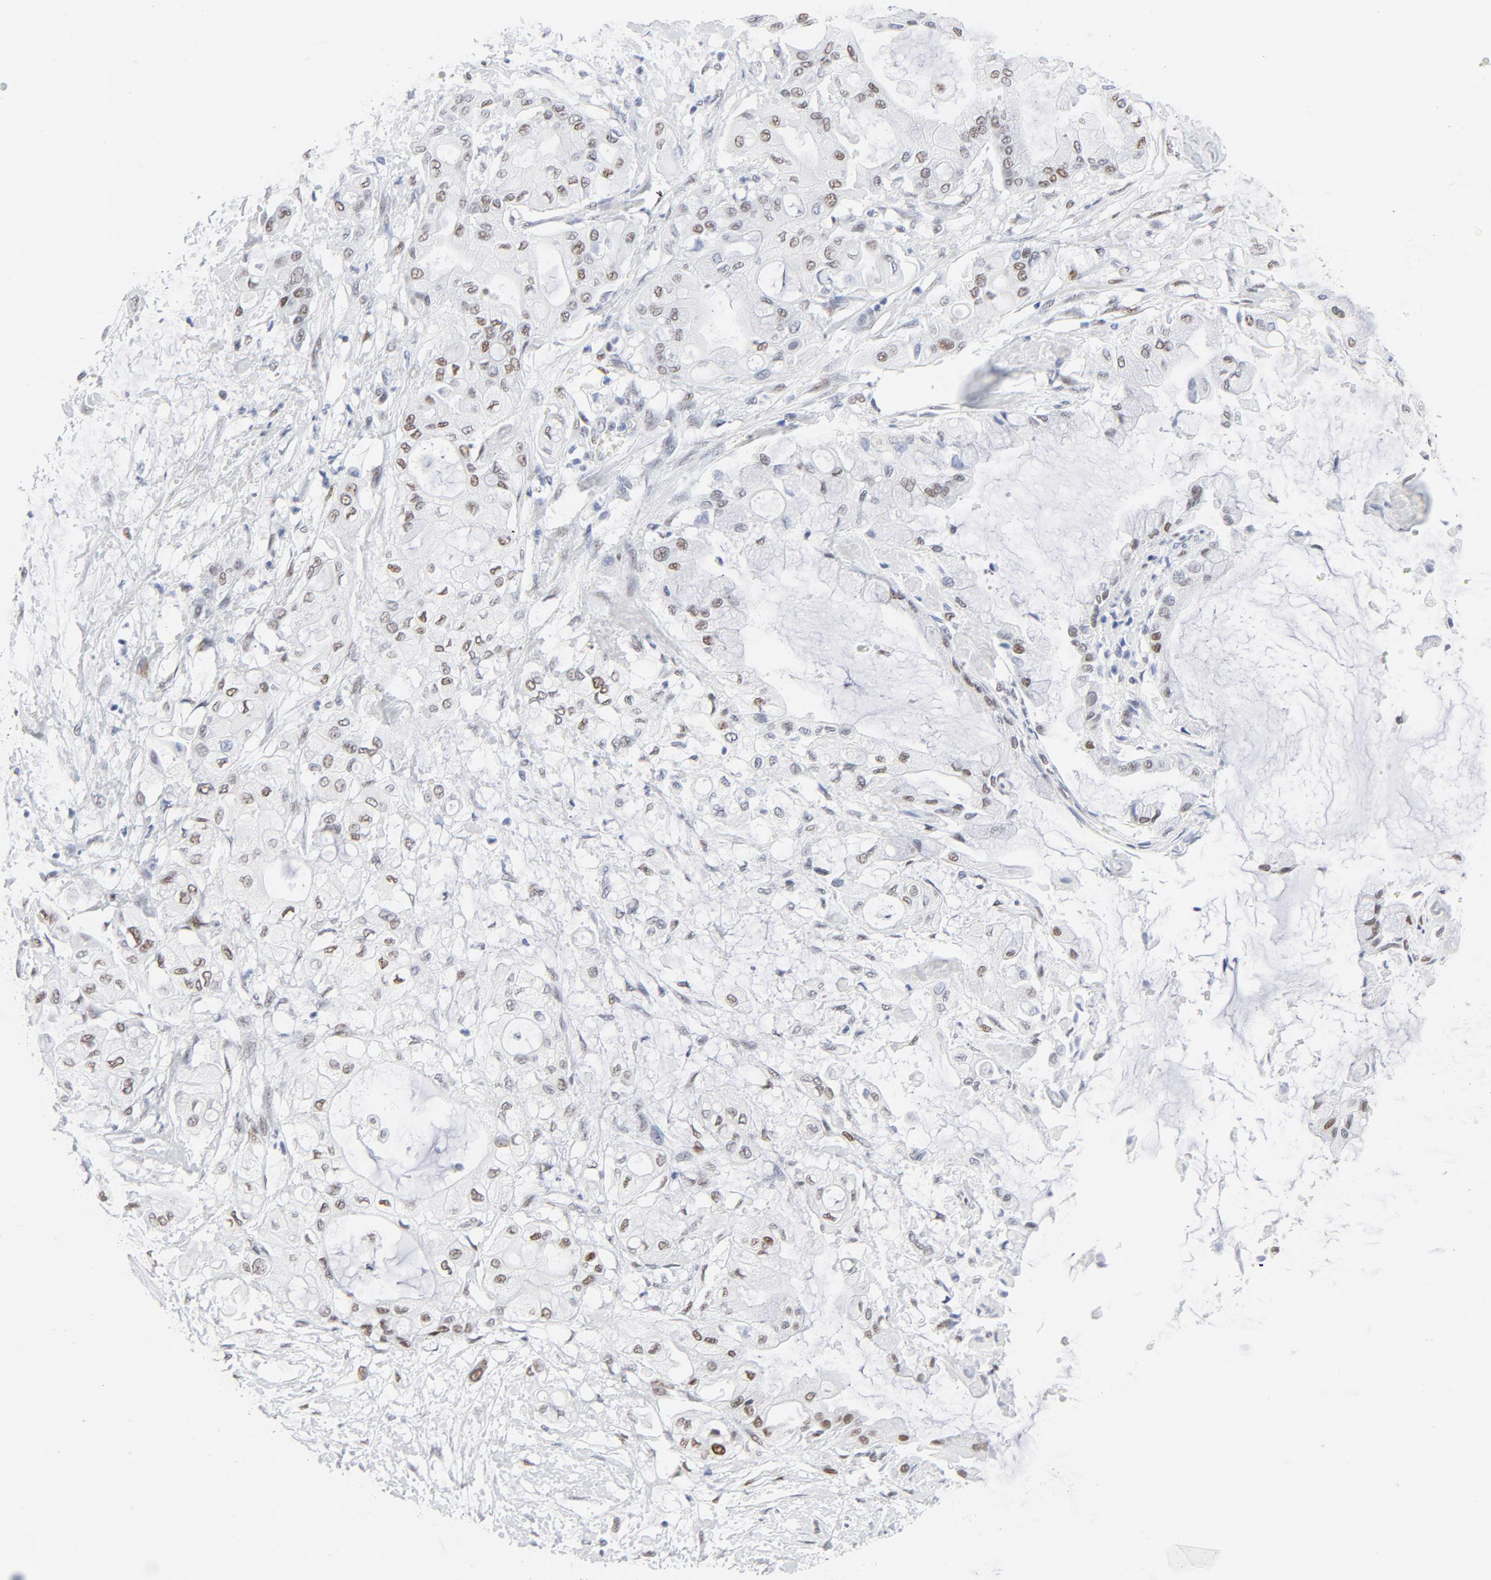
{"staining": {"intensity": "weak", "quantity": "25%-75%", "location": "nuclear"}, "tissue": "pancreatic cancer", "cell_type": "Tumor cells", "image_type": "cancer", "snomed": [{"axis": "morphology", "description": "Adenocarcinoma, NOS"}, {"axis": "morphology", "description": "Adenocarcinoma, metastatic, NOS"}, {"axis": "topography", "description": "Lymph node"}, {"axis": "topography", "description": "Pancreas"}, {"axis": "topography", "description": "Duodenum"}], "caption": "Pancreatic metastatic adenocarcinoma stained with immunohistochemistry (IHC) exhibits weak nuclear positivity in approximately 25%-75% of tumor cells.", "gene": "ATF2", "patient": {"sex": "female", "age": 64}}